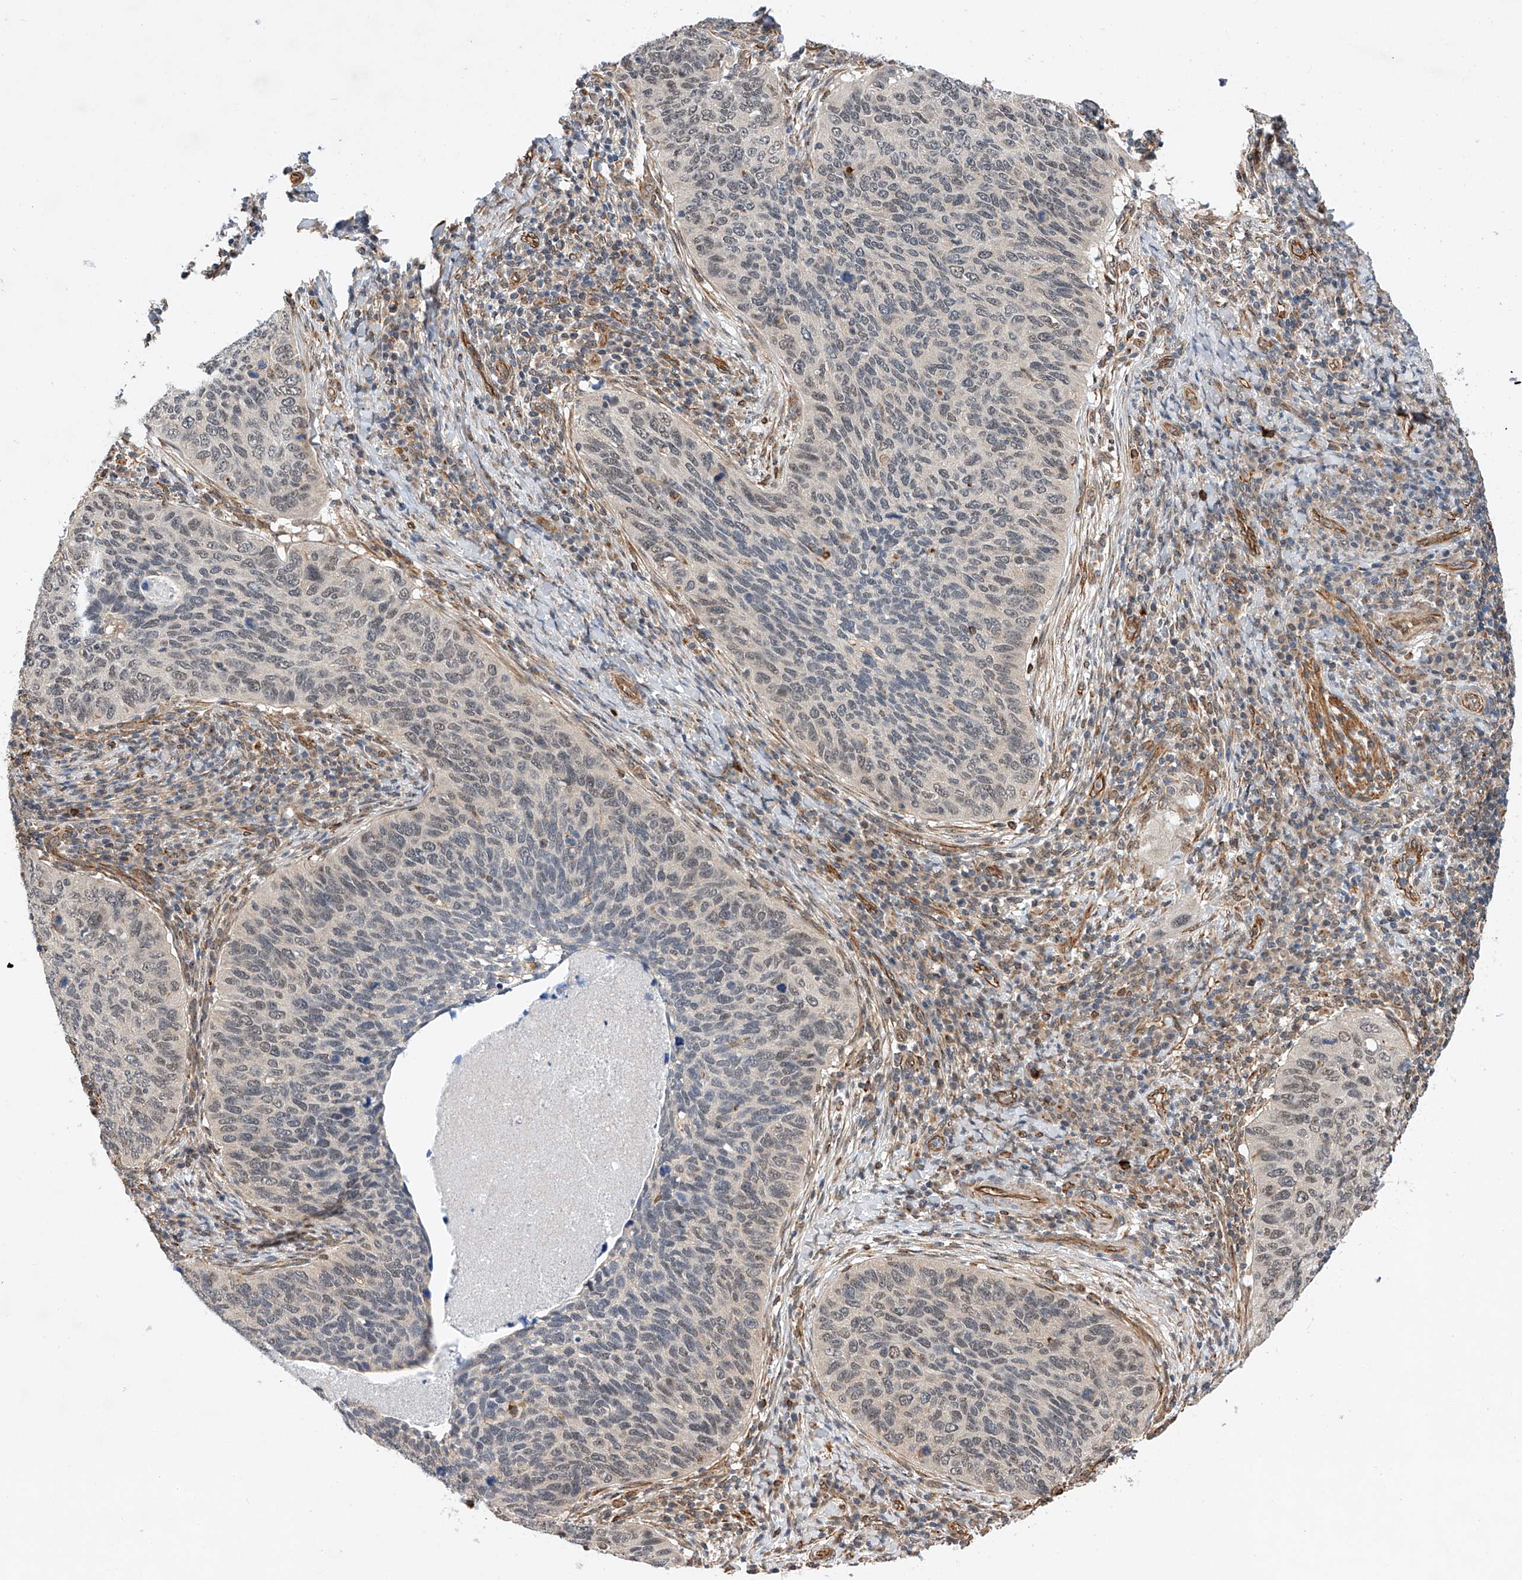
{"staining": {"intensity": "weak", "quantity": "<25%", "location": "nuclear"}, "tissue": "cervical cancer", "cell_type": "Tumor cells", "image_type": "cancer", "snomed": [{"axis": "morphology", "description": "Squamous cell carcinoma, NOS"}, {"axis": "topography", "description": "Cervix"}], "caption": "Immunohistochemistry image of neoplastic tissue: human cervical cancer (squamous cell carcinoma) stained with DAB reveals no significant protein expression in tumor cells.", "gene": "AMD1", "patient": {"sex": "female", "age": 38}}